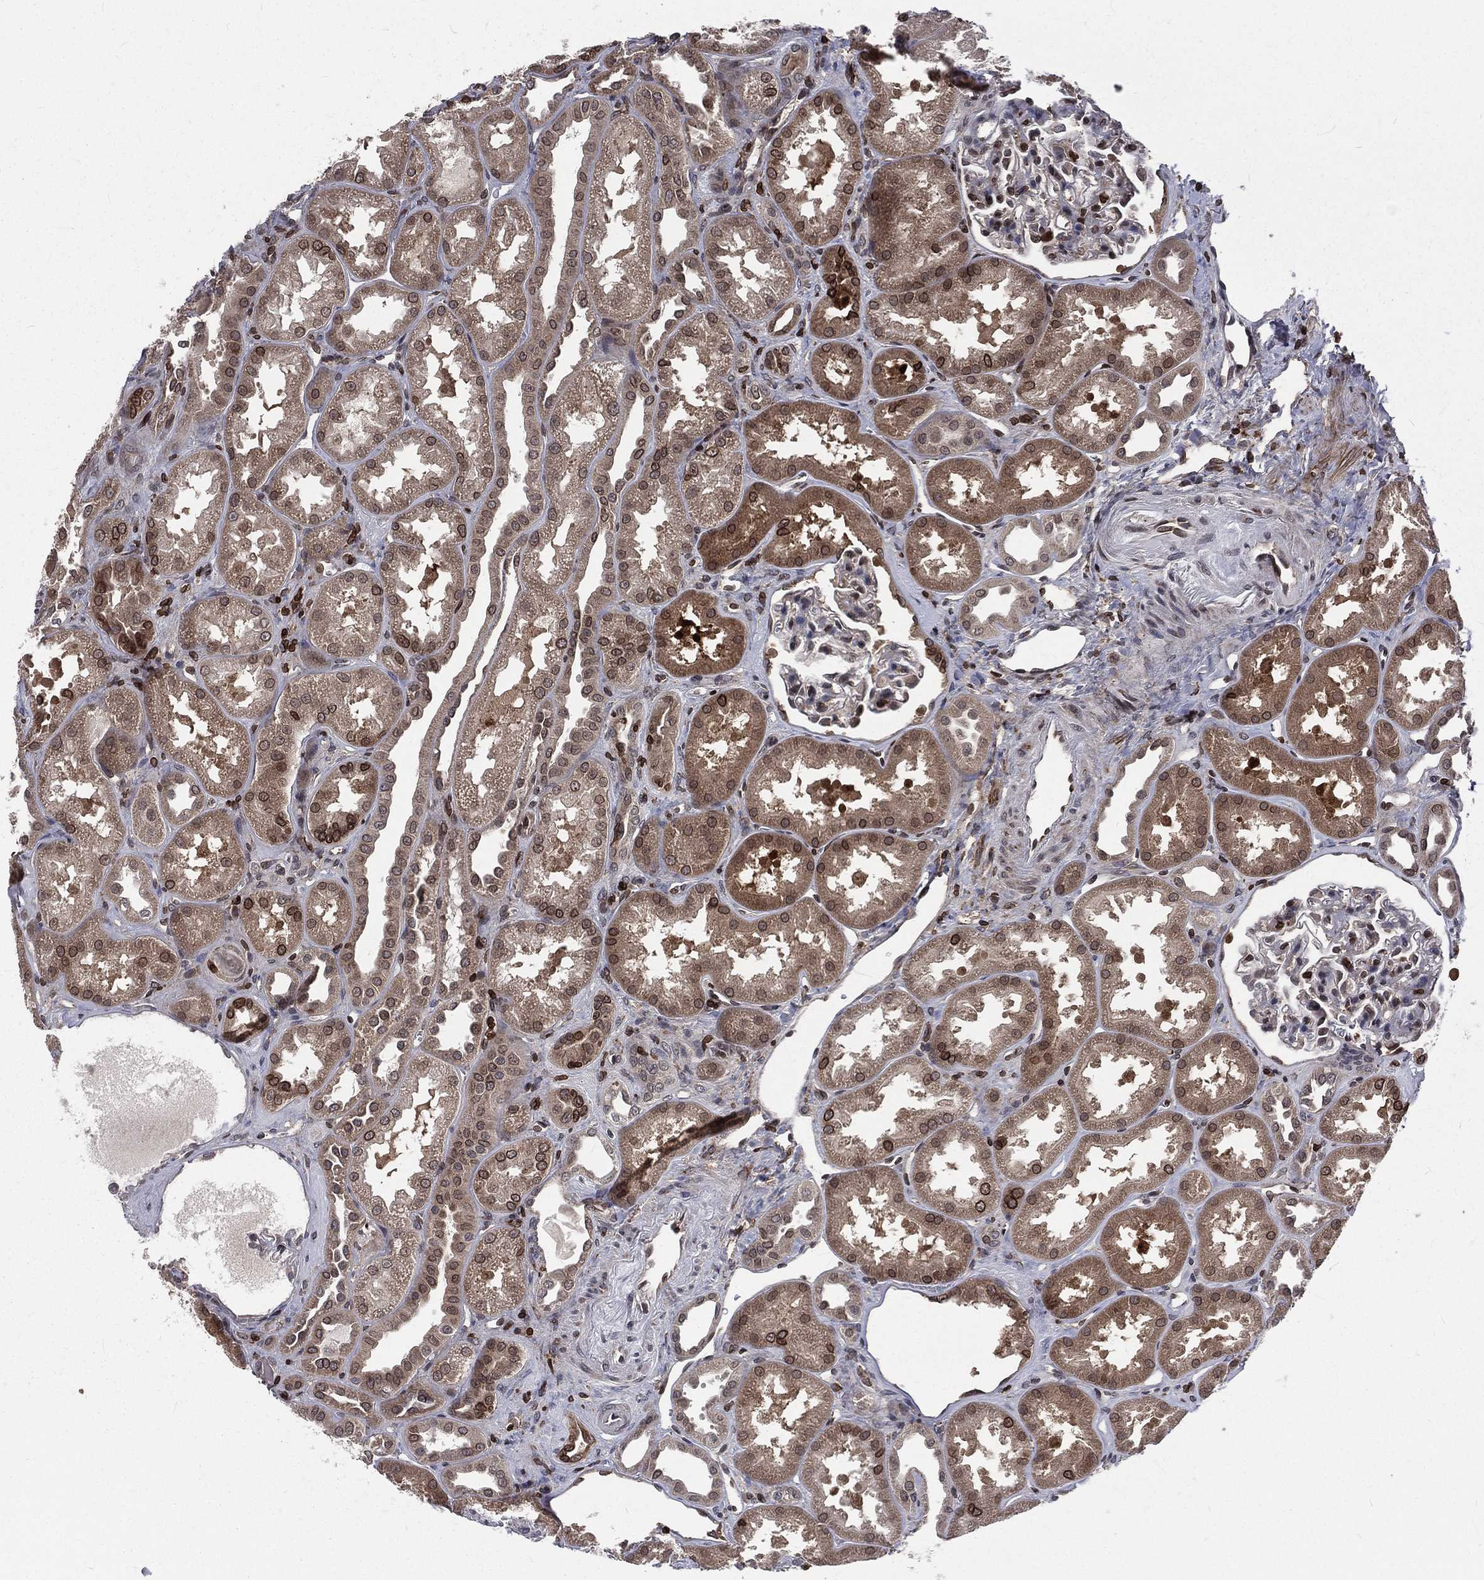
{"staining": {"intensity": "strong", "quantity": "<25%", "location": "nuclear"}, "tissue": "kidney", "cell_type": "Cells in glomeruli", "image_type": "normal", "snomed": [{"axis": "morphology", "description": "Normal tissue, NOS"}, {"axis": "topography", "description": "Kidney"}], "caption": "Immunohistochemical staining of benign kidney reveals <25% levels of strong nuclear protein expression in approximately <25% of cells in glomeruli.", "gene": "LBR", "patient": {"sex": "male", "age": 61}}